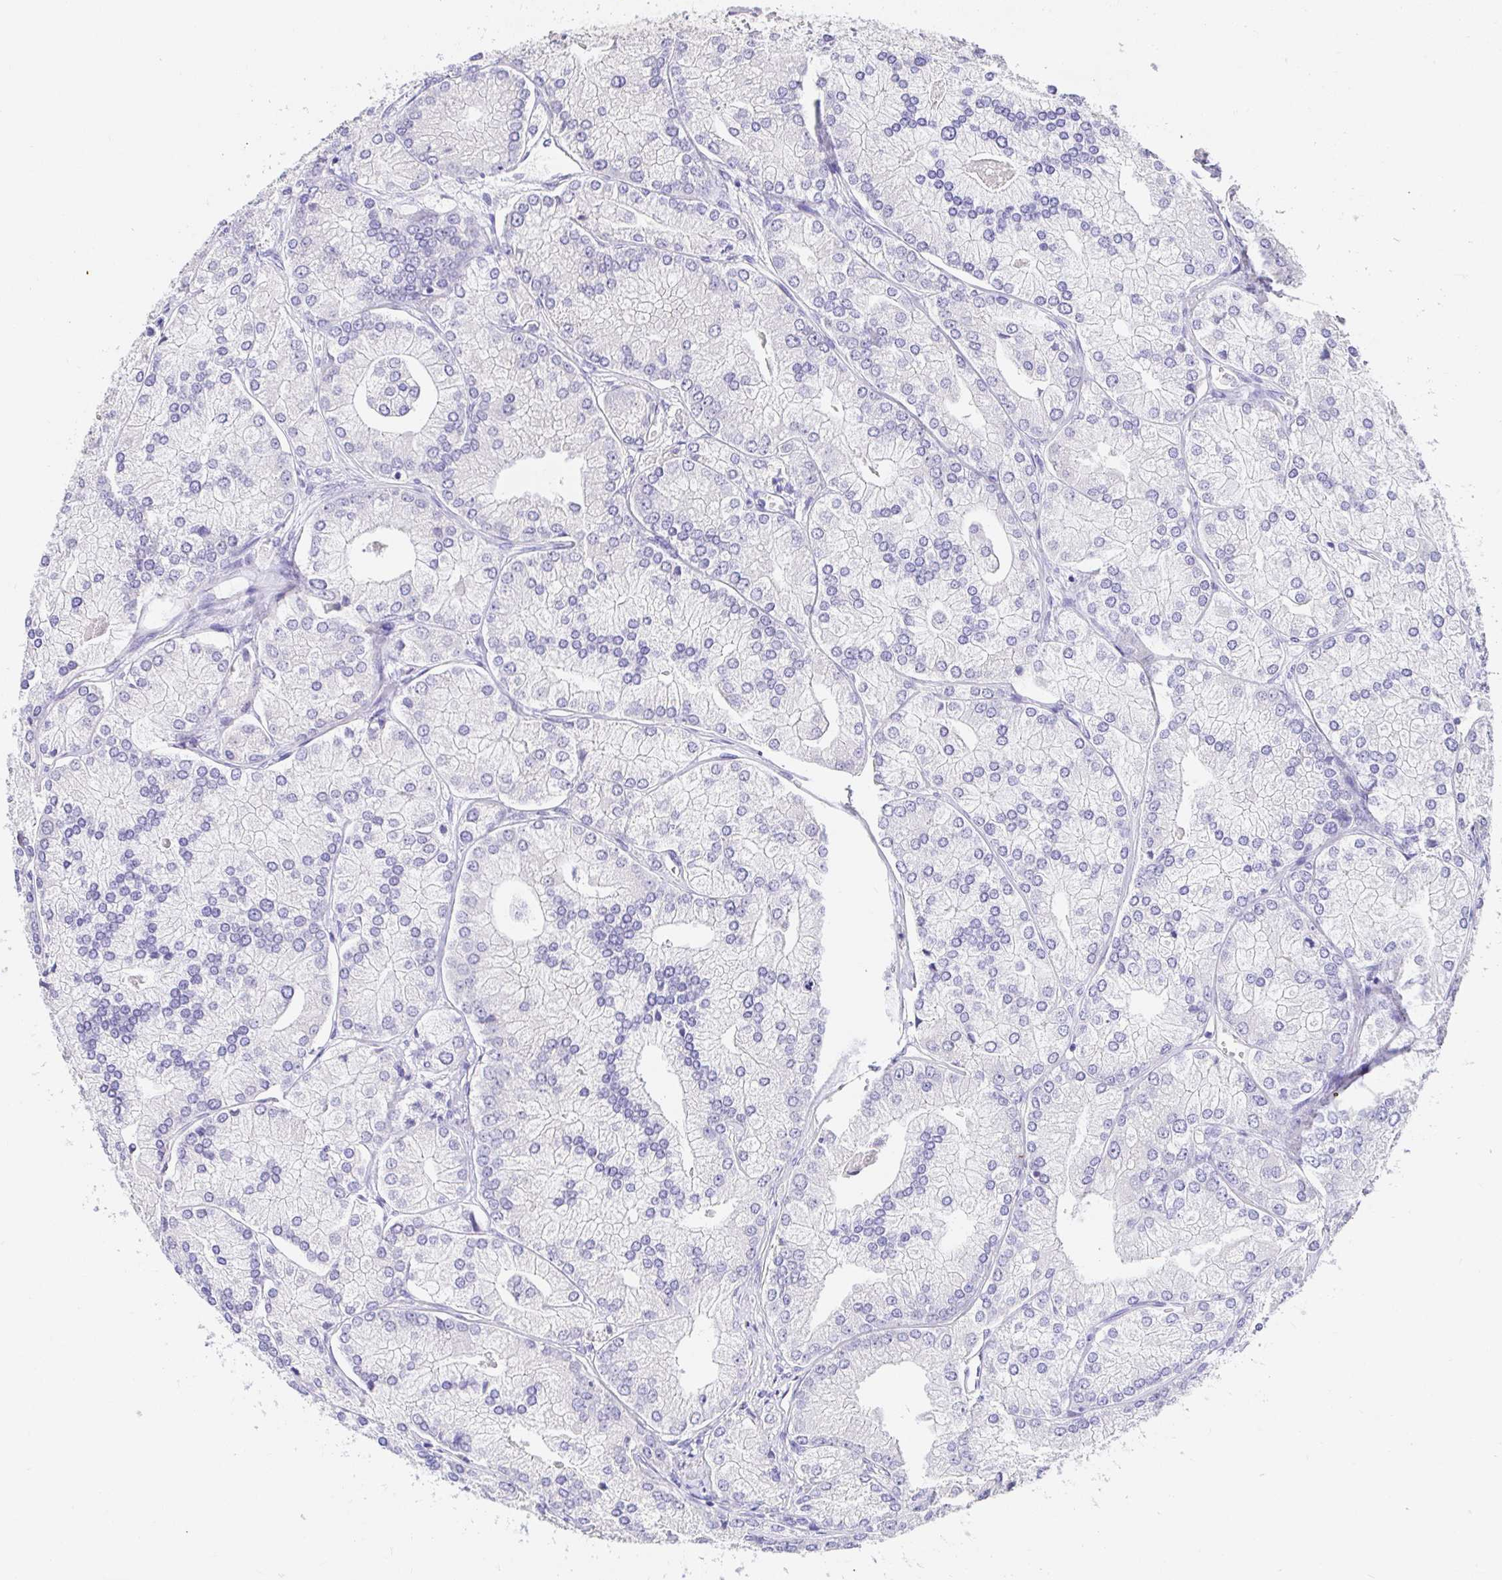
{"staining": {"intensity": "negative", "quantity": "none", "location": "none"}, "tissue": "prostate cancer", "cell_type": "Tumor cells", "image_type": "cancer", "snomed": [{"axis": "morphology", "description": "Adenocarcinoma, High grade"}, {"axis": "topography", "description": "Prostate"}], "caption": "Human prostate cancer stained for a protein using immunohistochemistry shows no positivity in tumor cells.", "gene": "CDO1", "patient": {"sex": "male", "age": 61}}